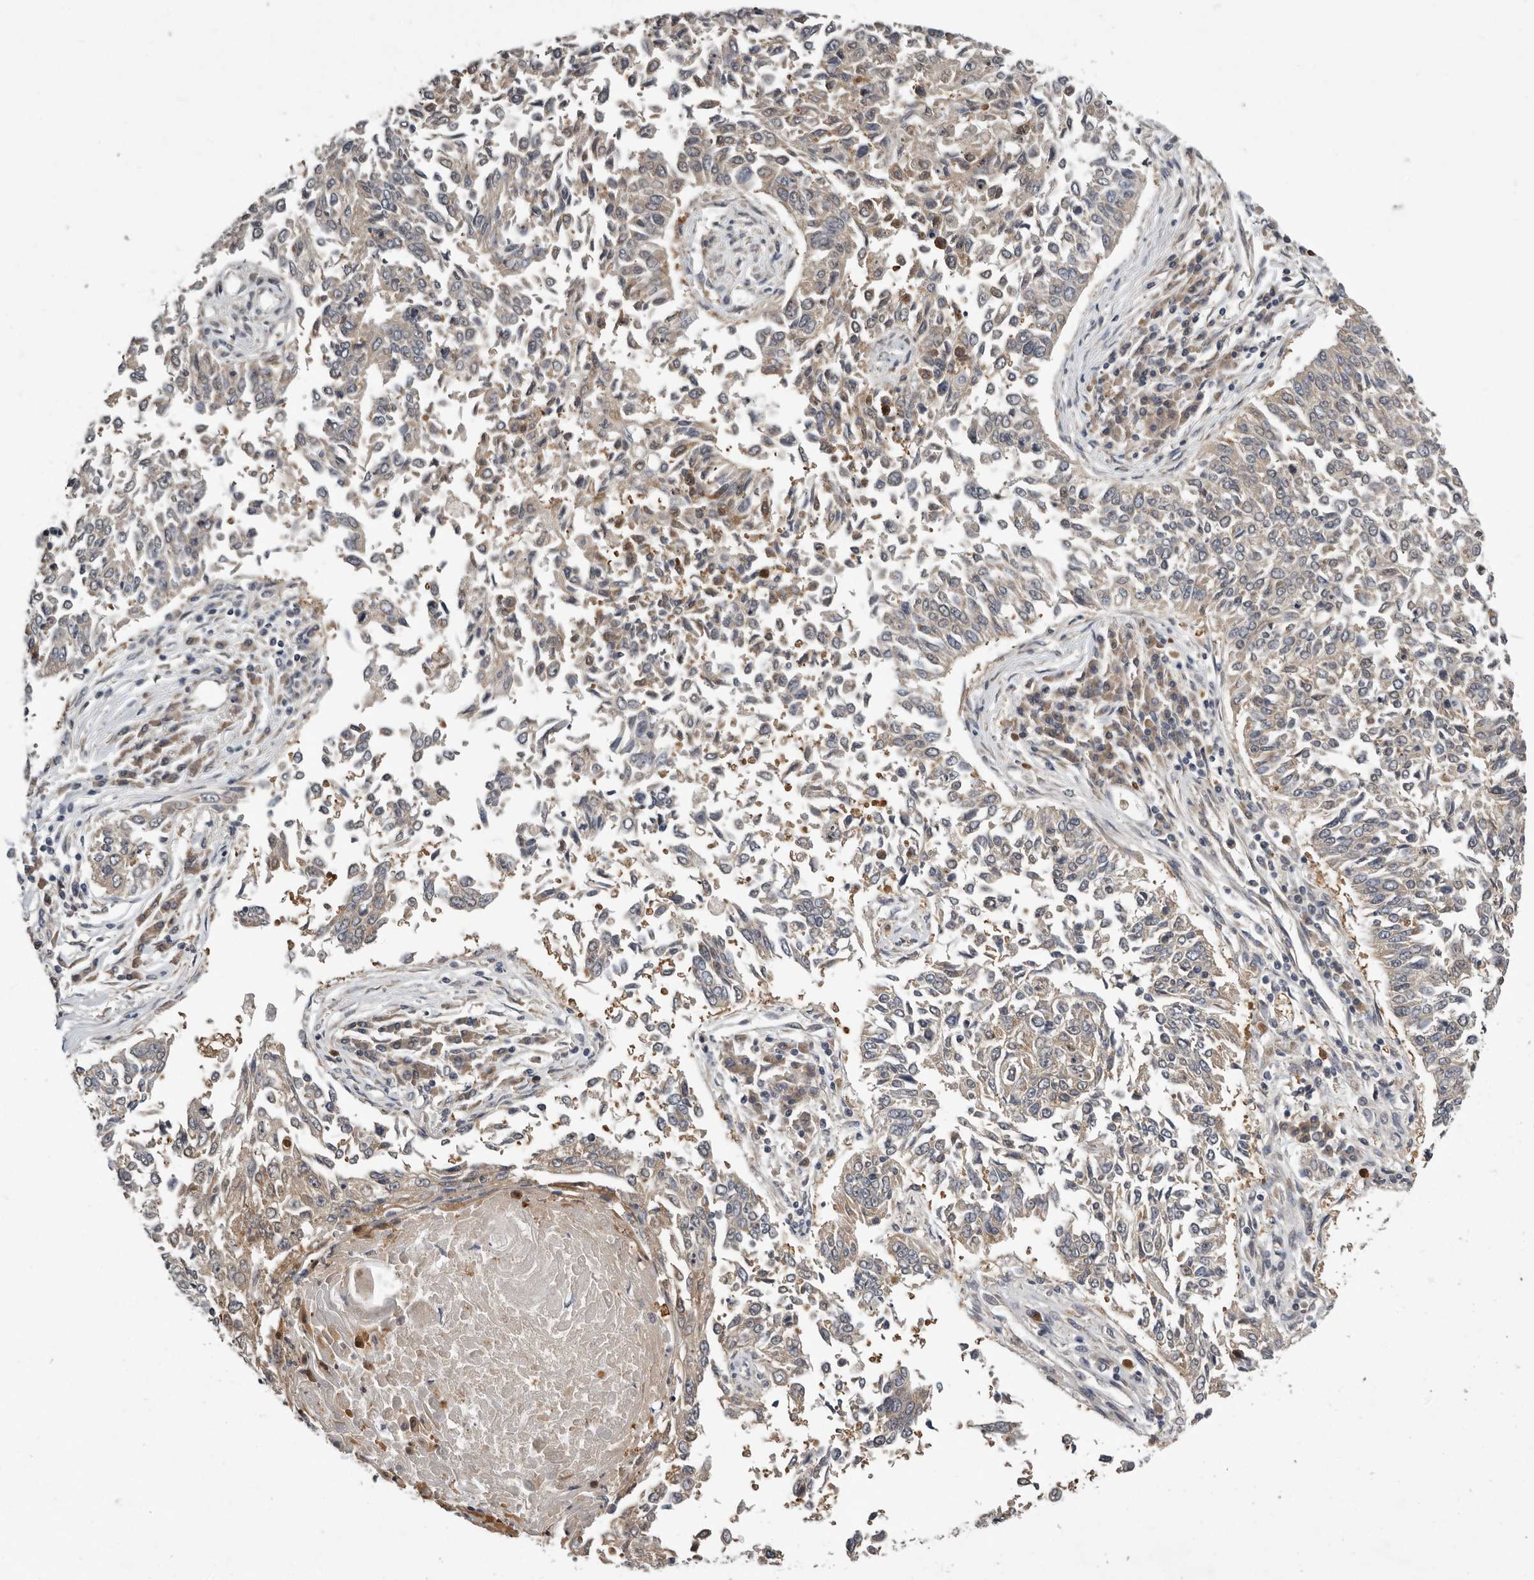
{"staining": {"intensity": "weak", "quantity": "25%-75%", "location": "cytoplasmic/membranous"}, "tissue": "lung cancer", "cell_type": "Tumor cells", "image_type": "cancer", "snomed": [{"axis": "morphology", "description": "Normal tissue, NOS"}, {"axis": "morphology", "description": "Squamous cell carcinoma, NOS"}, {"axis": "topography", "description": "Cartilage tissue"}, {"axis": "topography", "description": "Bronchus"}, {"axis": "topography", "description": "Lung"}, {"axis": "topography", "description": "Peripheral nerve tissue"}], "caption": "About 25%-75% of tumor cells in human squamous cell carcinoma (lung) reveal weak cytoplasmic/membranous protein positivity as visualized by brown immunohistochemical staining.", "gene": "RALGPS2", "patient": {"sex": "female", "age": 49}}